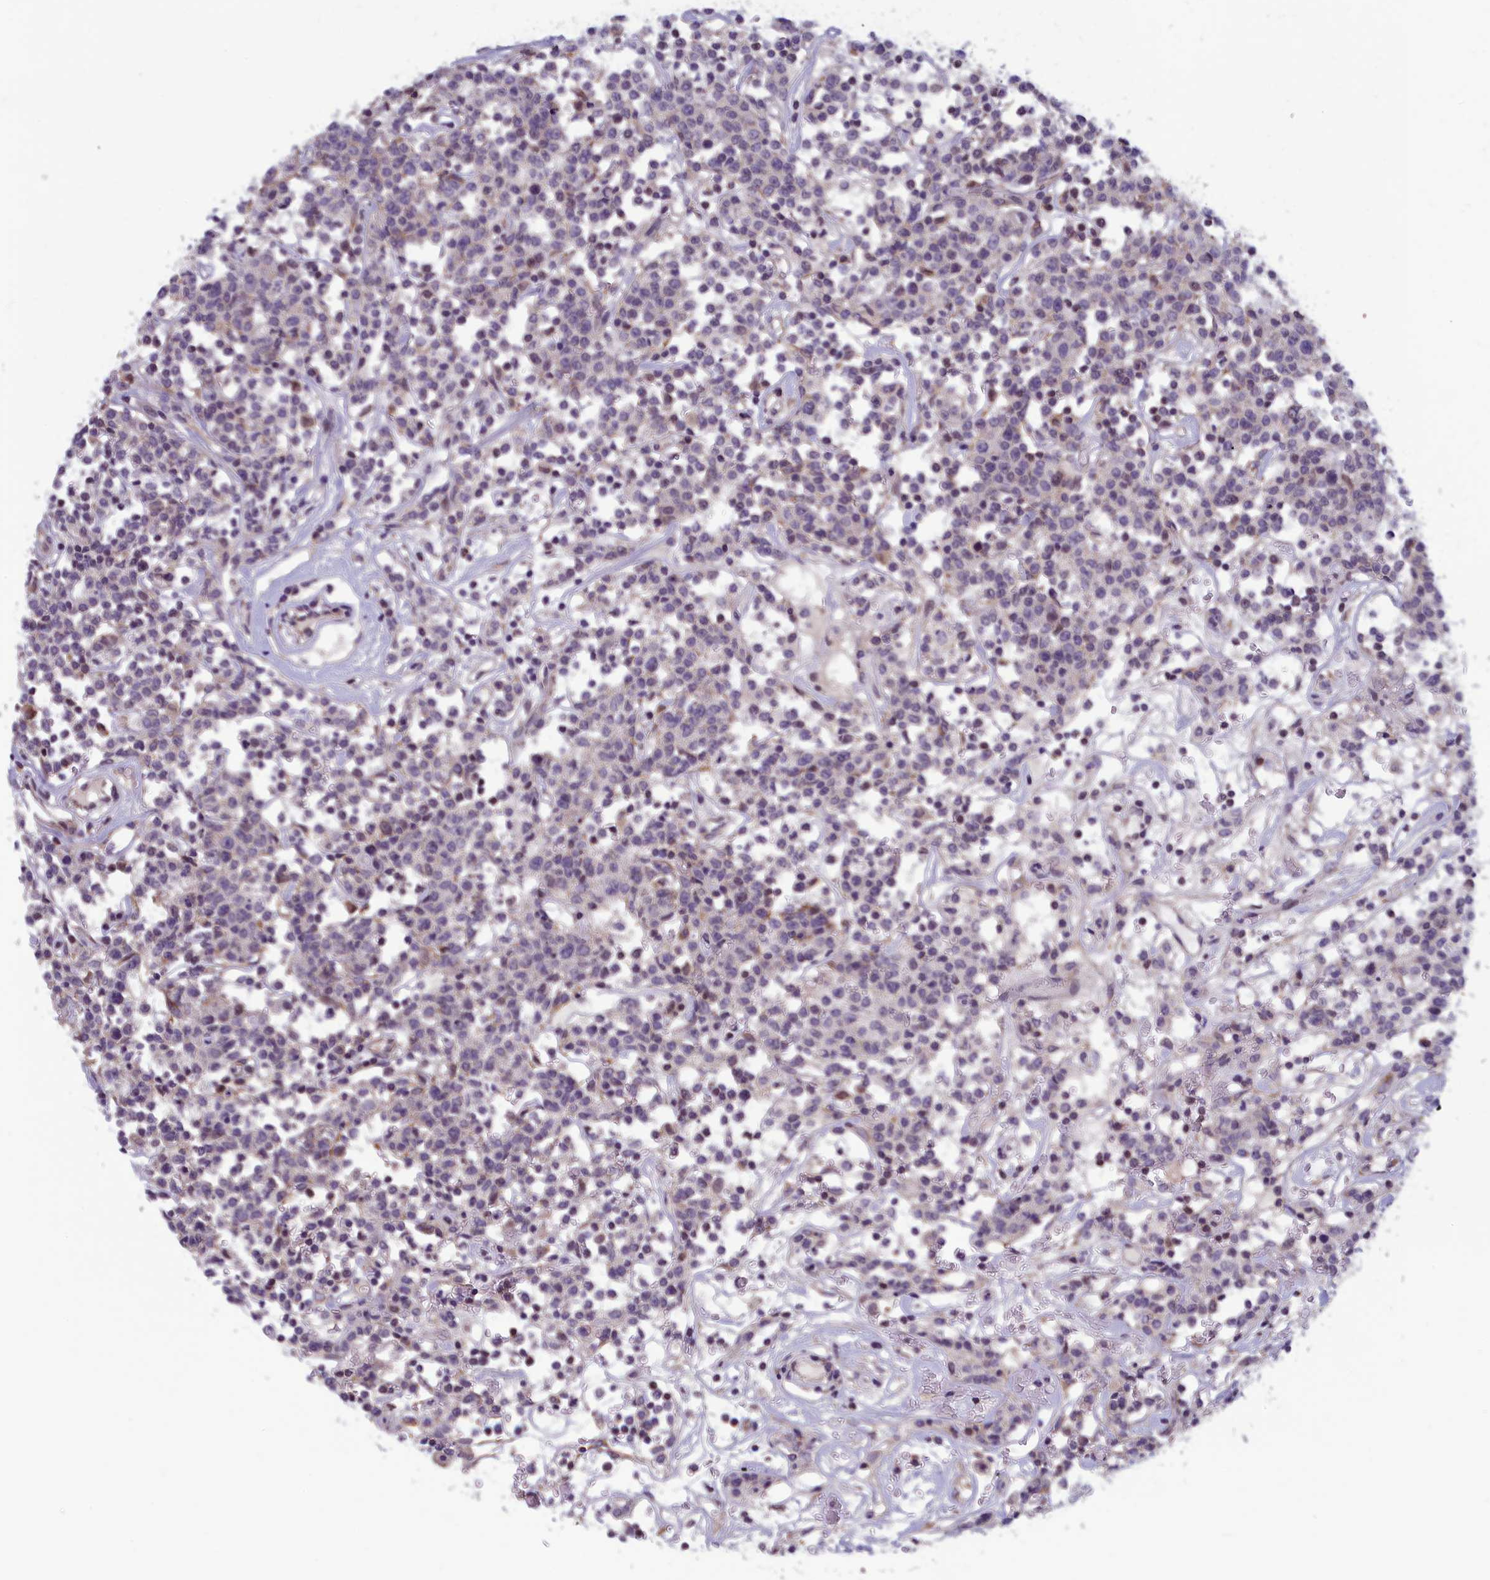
{"staining": {"intensity": "negative", "quantity": "none", "location": "none"}, "tissue": "lymphoma", "cell_type": "Tumor cells", "image_type": "cancer", "snomed": [{"axis": "morphology", "description": "Malignant lymphoma, non-Hodgkin's type, Low grade"}, {"axis": "topography", "description": "Small intestine"}], "caption": "Image shows no protein expression in tumor cells of lymphoma tissue.", "gene": "HECA", "patient": {"sex": "female", "age": 59}}